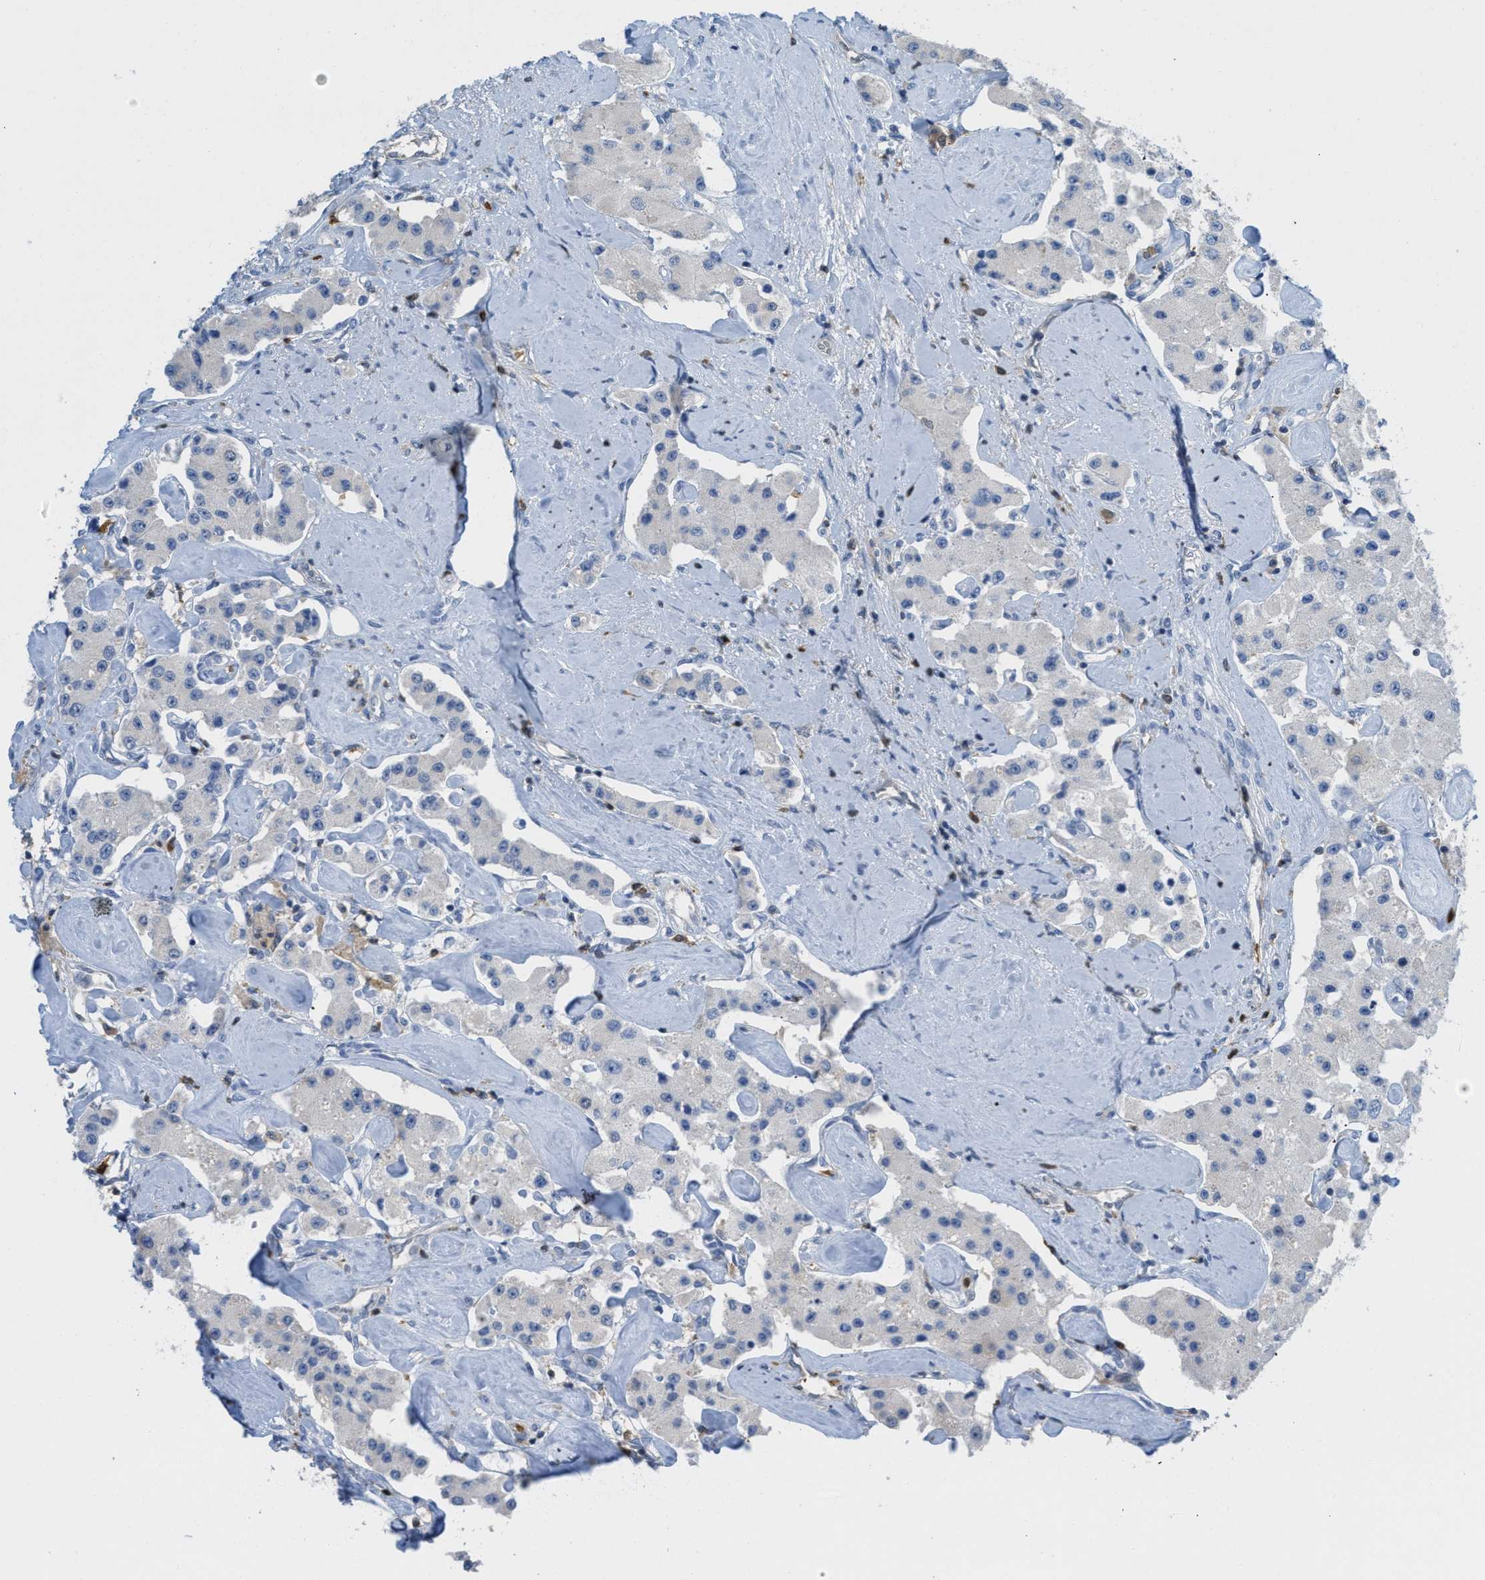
{"staining": {"intensity": "negative", "quantity": "none", "location": "none"}, "tissue": "carcinoid", "cell_type": "Tumor cells", "image_type": "cancer", "snomed": [{"axis": "morphology", "description": "Carcinoid, malignant, NOS"}, {"axis": "topography", "description": "Pancreas"}], "caption": "Immunohistochemistry (IHC) of human carcinoid demonstrates no positivity in tumor cells. (Stains: DAB IHC with hematoxylin counter stain, Microscopy: brightfield microscopy at high magnification).", "gene": "SERPINB1", "patient": {"sex": "male", "age": 41}}